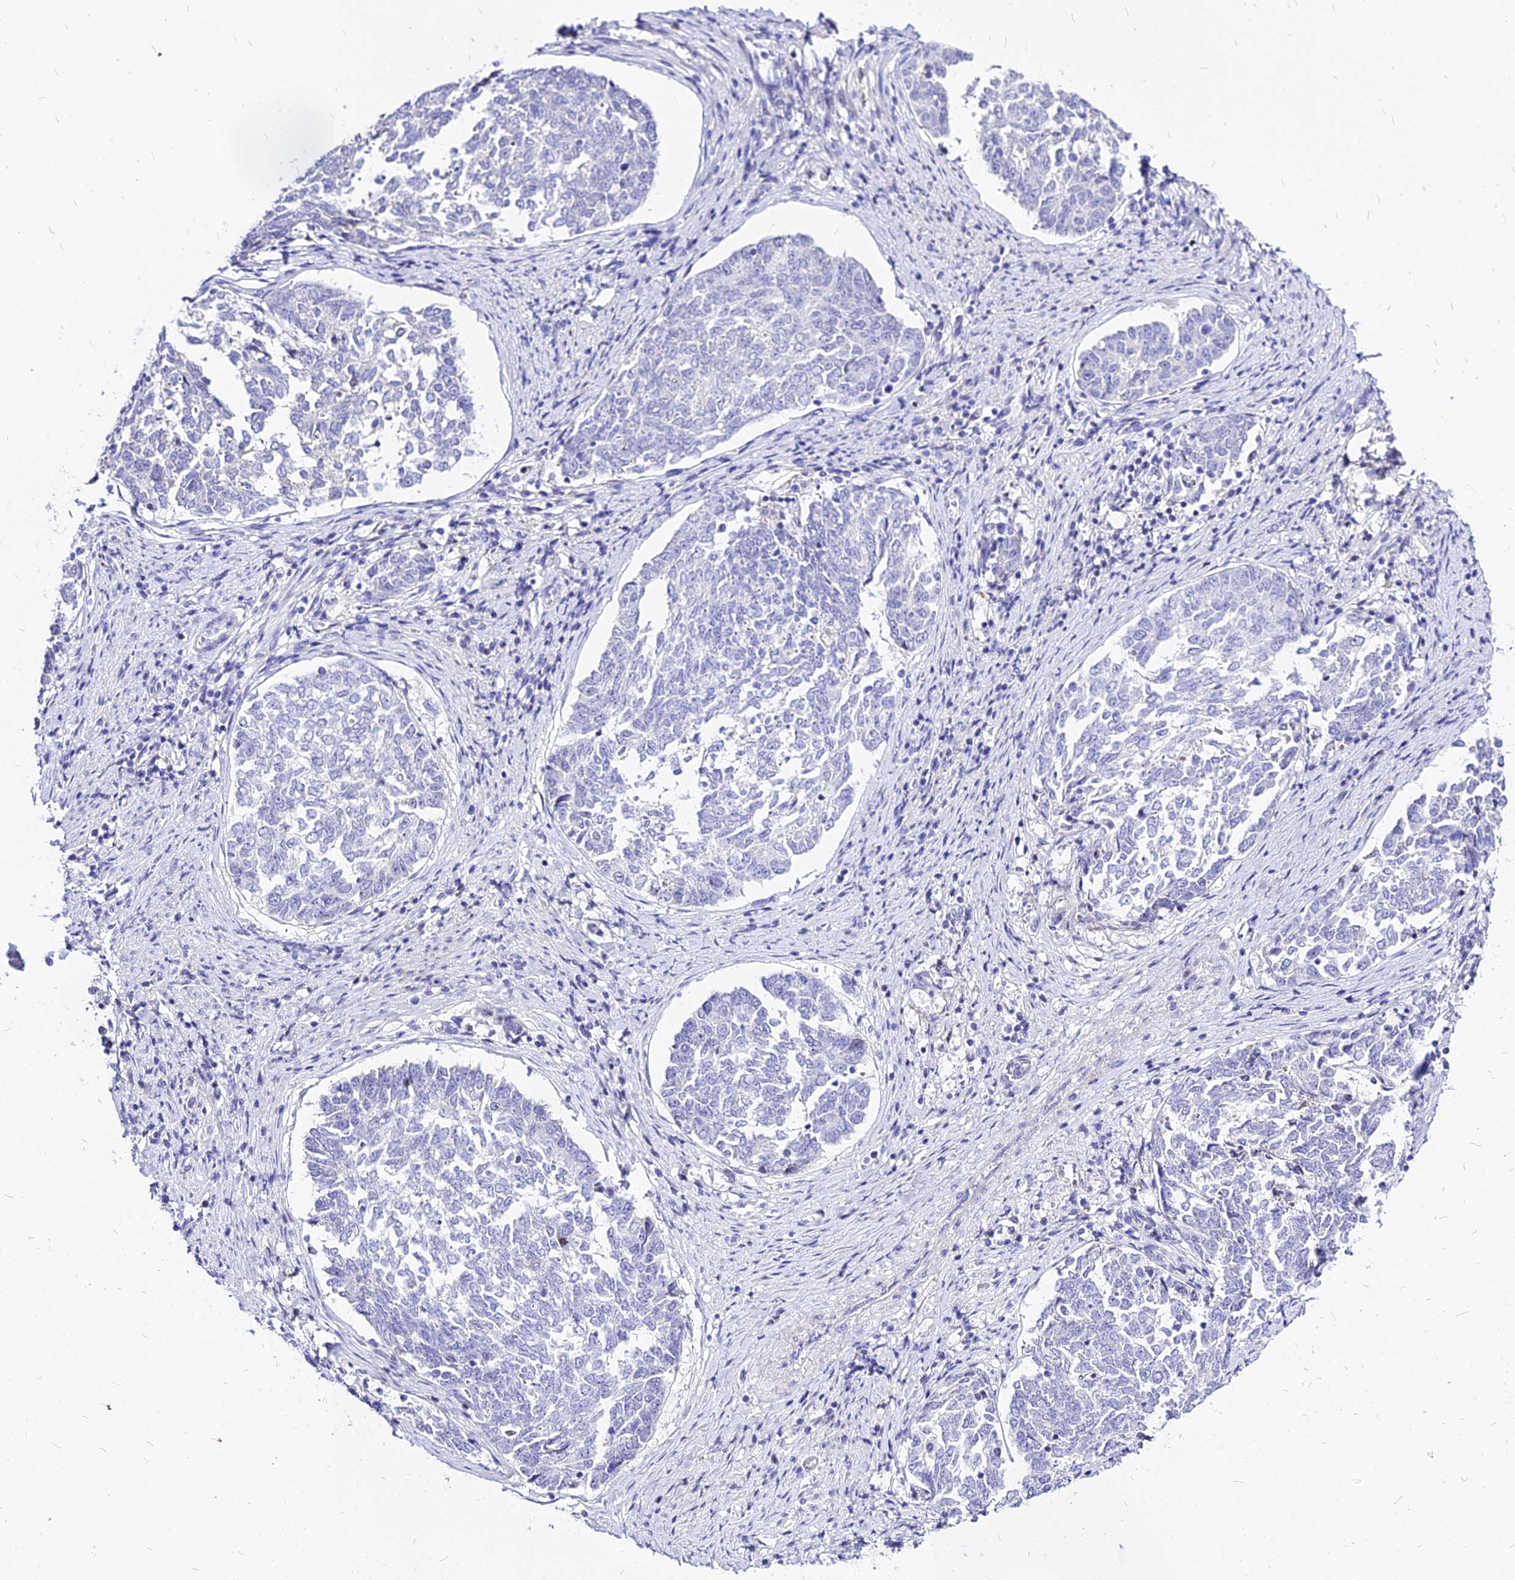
{"staining": {"intensity": "negative", "quantity": "none", "location": "none"}, "tissue": "endometrial cancer", "cell_type": "Tumor cells", "image_type": "cancer", "snomed": [{"axis": "morphology", "description": "Adenocarcinoma, NOS"}, {"axis": "topography", "description": "Endometrium"}], "caption": "Protein analysis of endometrial adenocarcinoma shows no significant staining in tumor cells. The staining was performed using DAB (3,3'-diaminobenzidine) to visualize the protein expression in brown, while the nuclei were stained in blue with hematoxylin (Magnification: 20x).", "gene": "CARD18", "patient": {"sex": "female", "age": 80}}